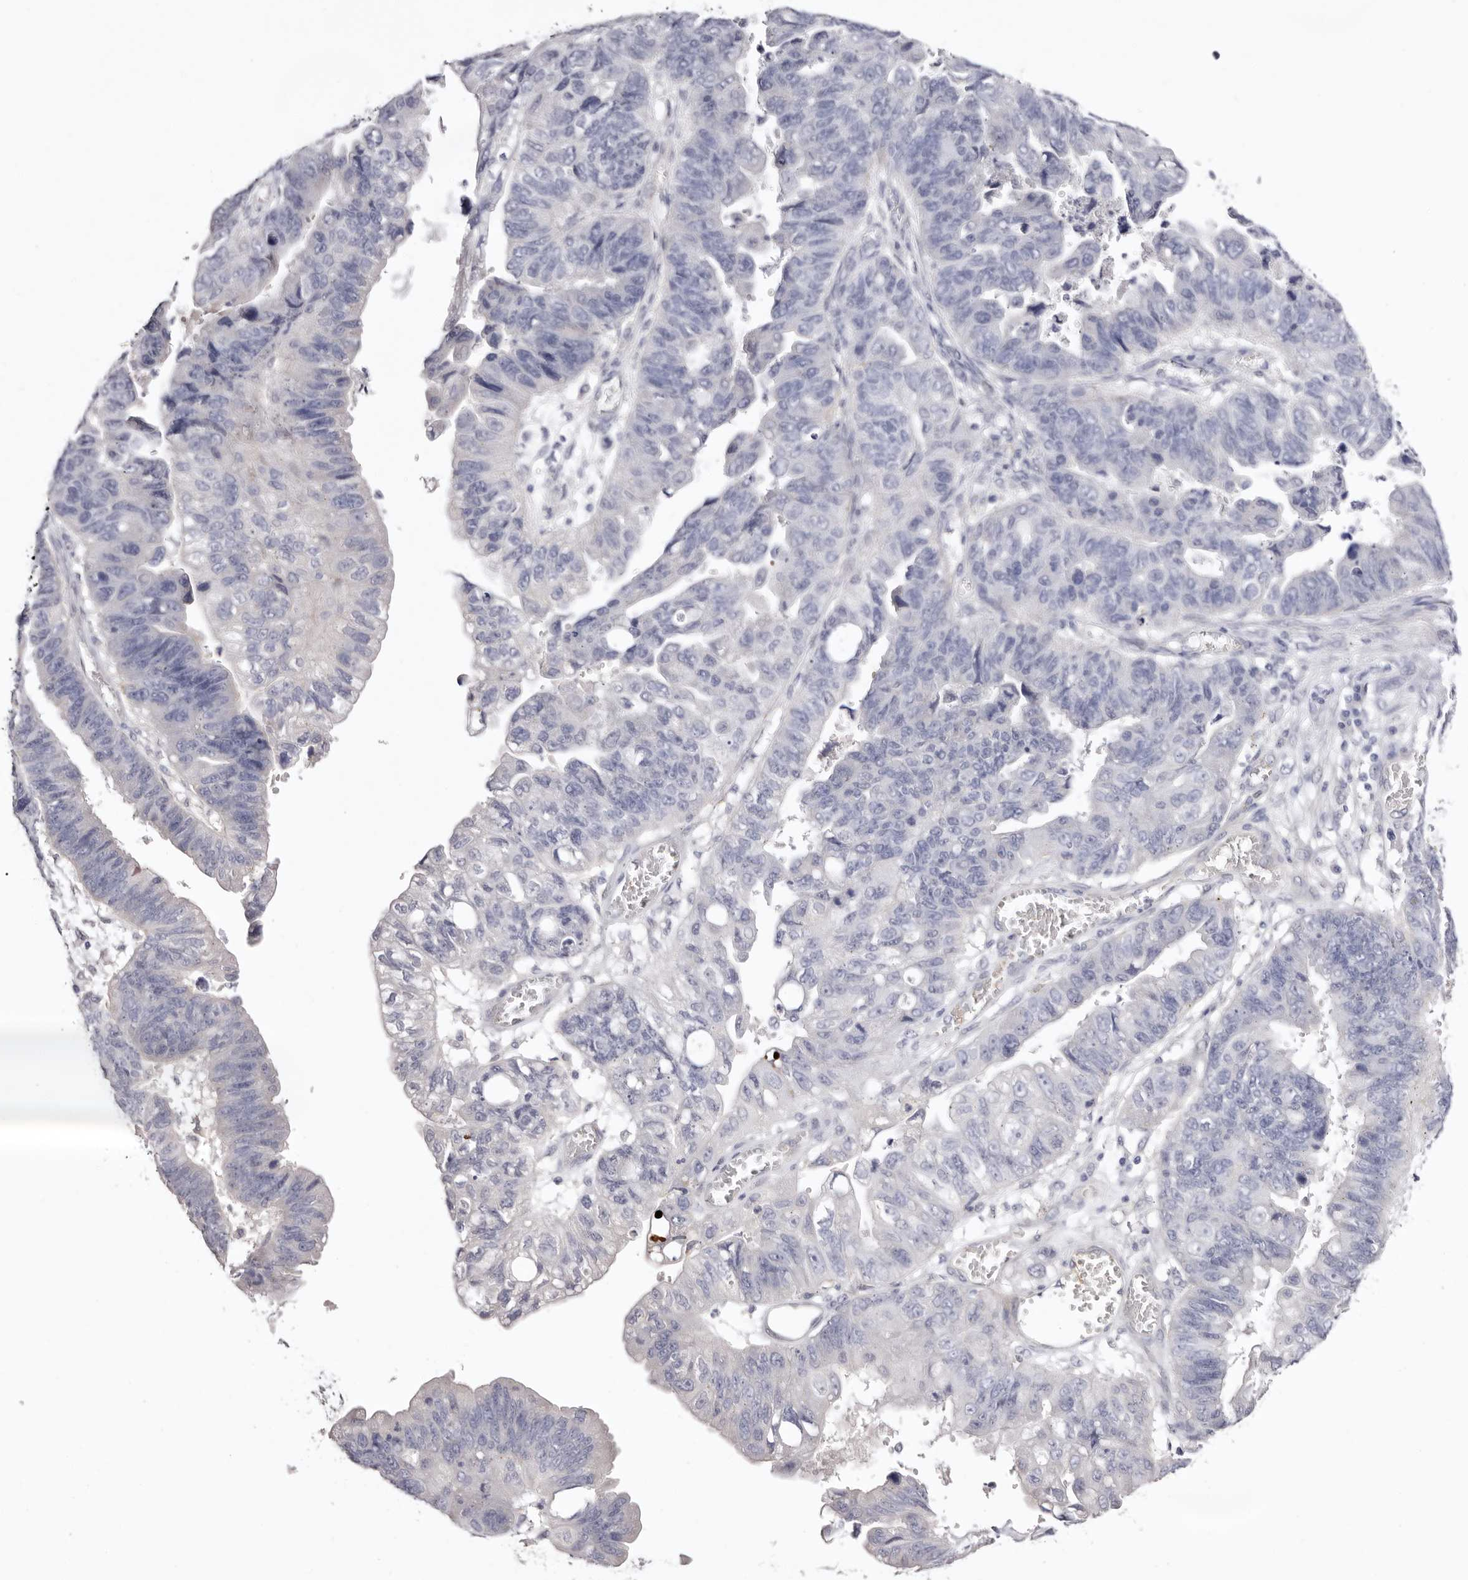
{"staining": {"intensity": "negative", "quantity": "none", "location": "none"}, "tissue": "stomach cancer", "cell_type": "Tumor cells", "image_type": "cancer", "snomed": [{"axis": "morphology", "description": "Adenocarcinoma, NOS"}, {"axis": "topography", "description": "Stomach"}], "caption": "Tumor cells are negative for protein expression in human stomach cancer (adenocarcinoma).", "gene": "LMLN", "patient": {"sex": "male", "age": 59}}